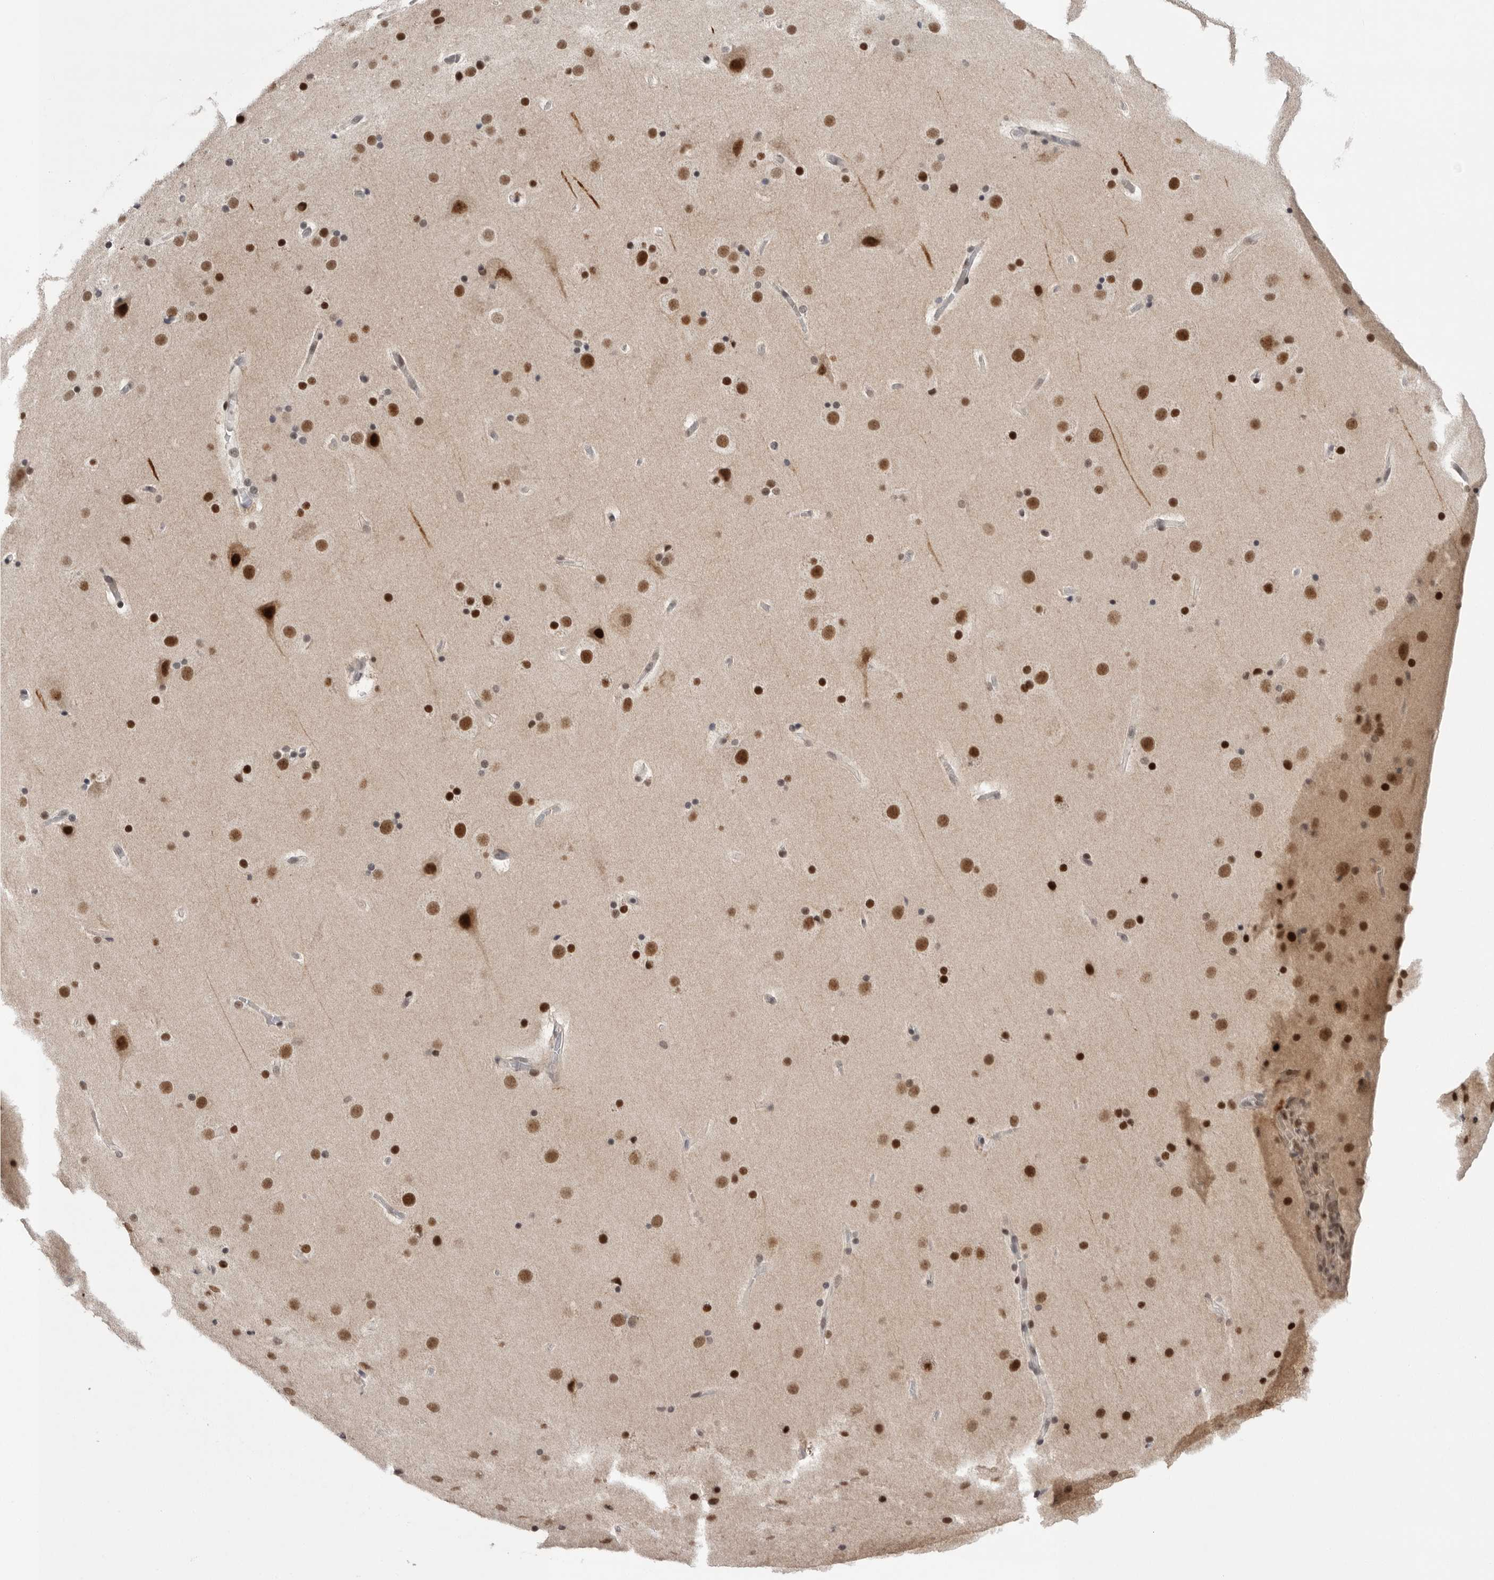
{"staining": {"intensity": "negative", "quantity": "none", "location": "none"}, "tissue": "cerebral cortex", "cell_type": "Endothelial cells", "image_type": "normal", "snomed": [{"axis": "morphology", "description": "Normal tissue, NOS"}, {"axis": "topography", "description": "Cerebral cortex"}], "caption": "Cerebral cortex stained for a protein using immunohistochemistry (IHC) exhibits no positivity endothelial cells.", "gene": "POU5F1", "patient": {"sex": "male", "age": 57}}